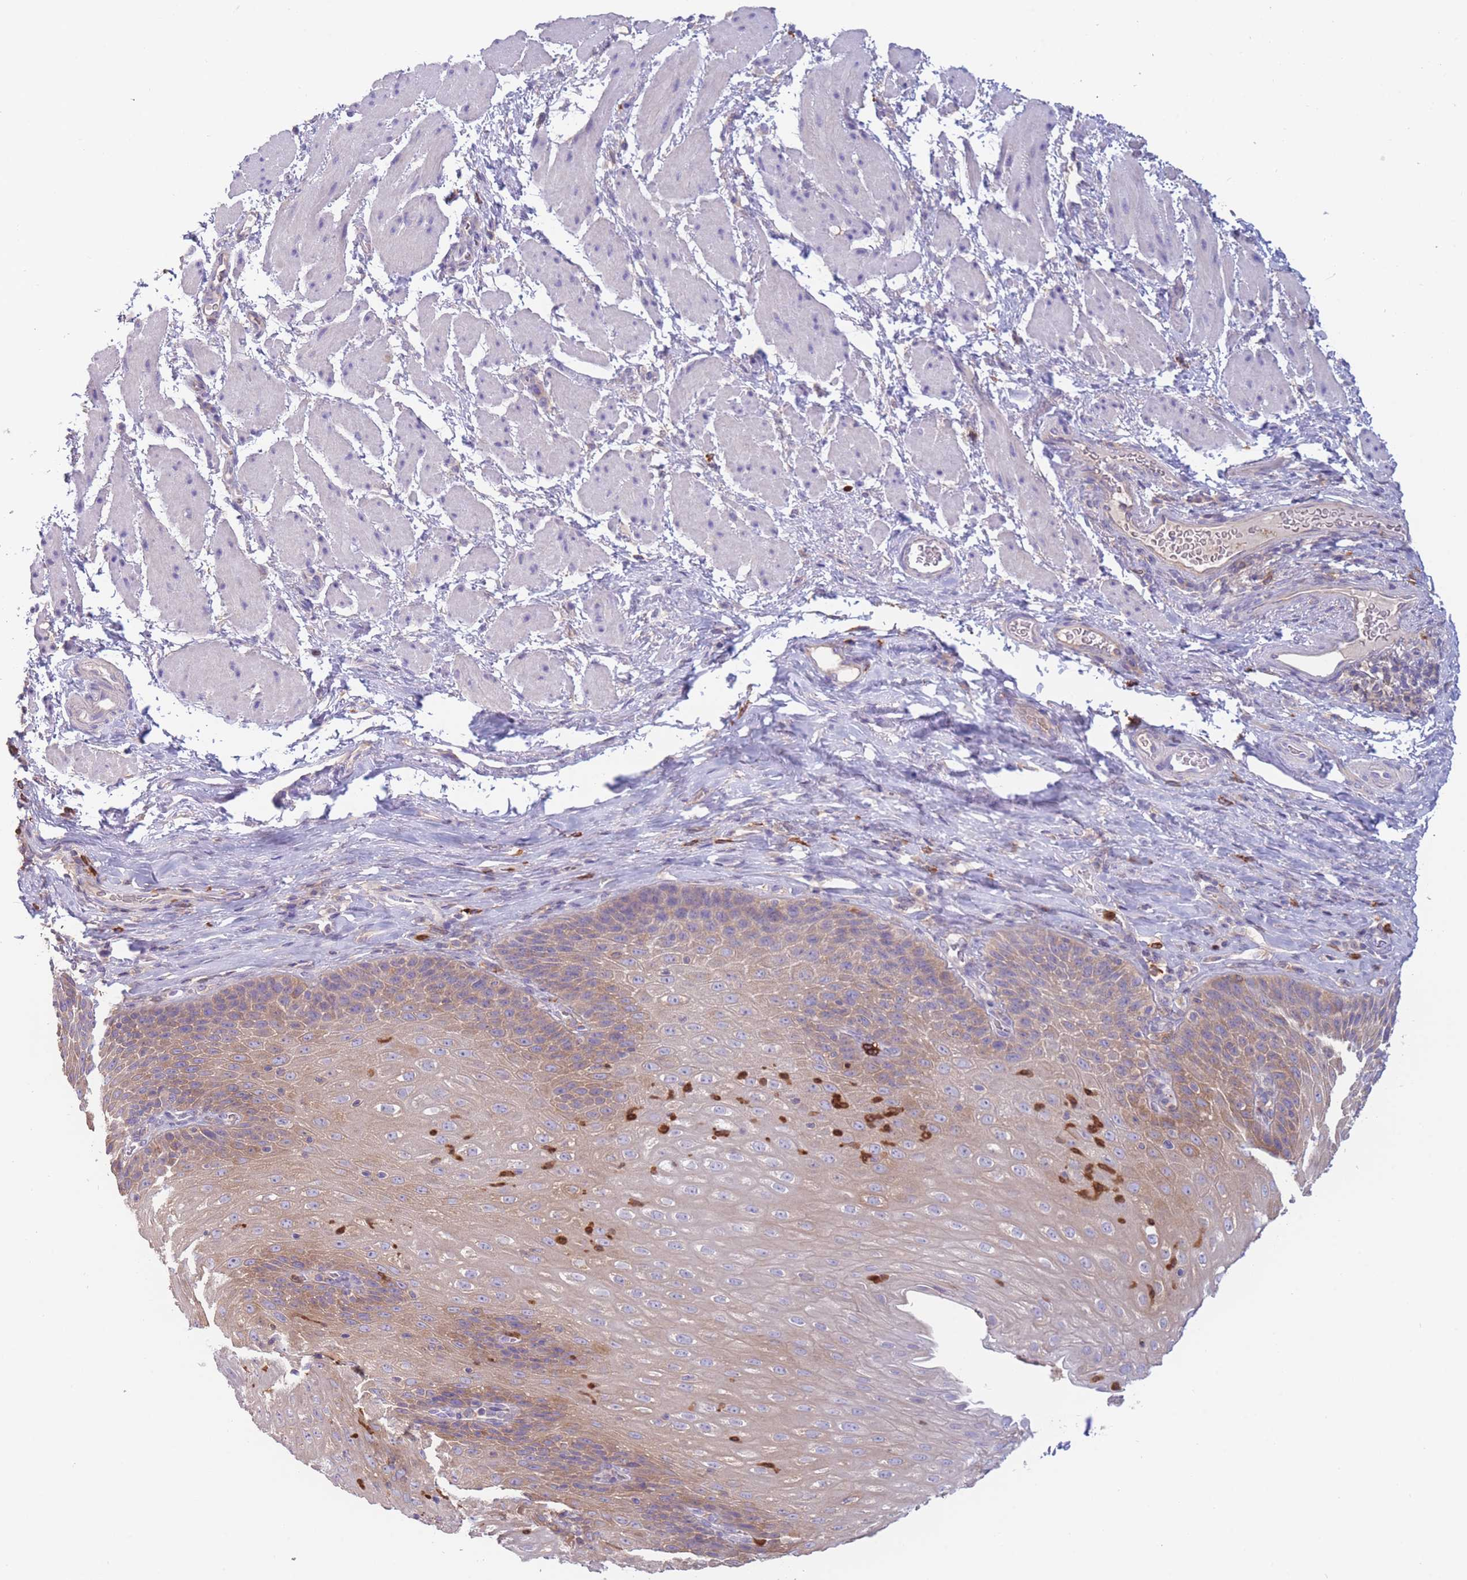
{"staining": {"intensity": "moderate", "quantity": "25%-75%", "location": "cytoplasmic/membranous"}, "tissue": "esophagus", "cell_type": "Squamous epithelial cells", "image_type": "normal", "snomed": [{"axis": "morphology", "description": "Normal tissue, NOS"}, {"axis": "topography", "description": "Esophagus"}], "caption": "Immunohistochemistry (IHC) histopathology image of benign human esophagus stained for a protein (brown), which displays medium levels of moderate cytoplasmic/membranous expression in approximately 25%-75% of squamous epithelial cells.", "gene": "ST3GAL4", "patient": {"sex": "female", "age": 61}}